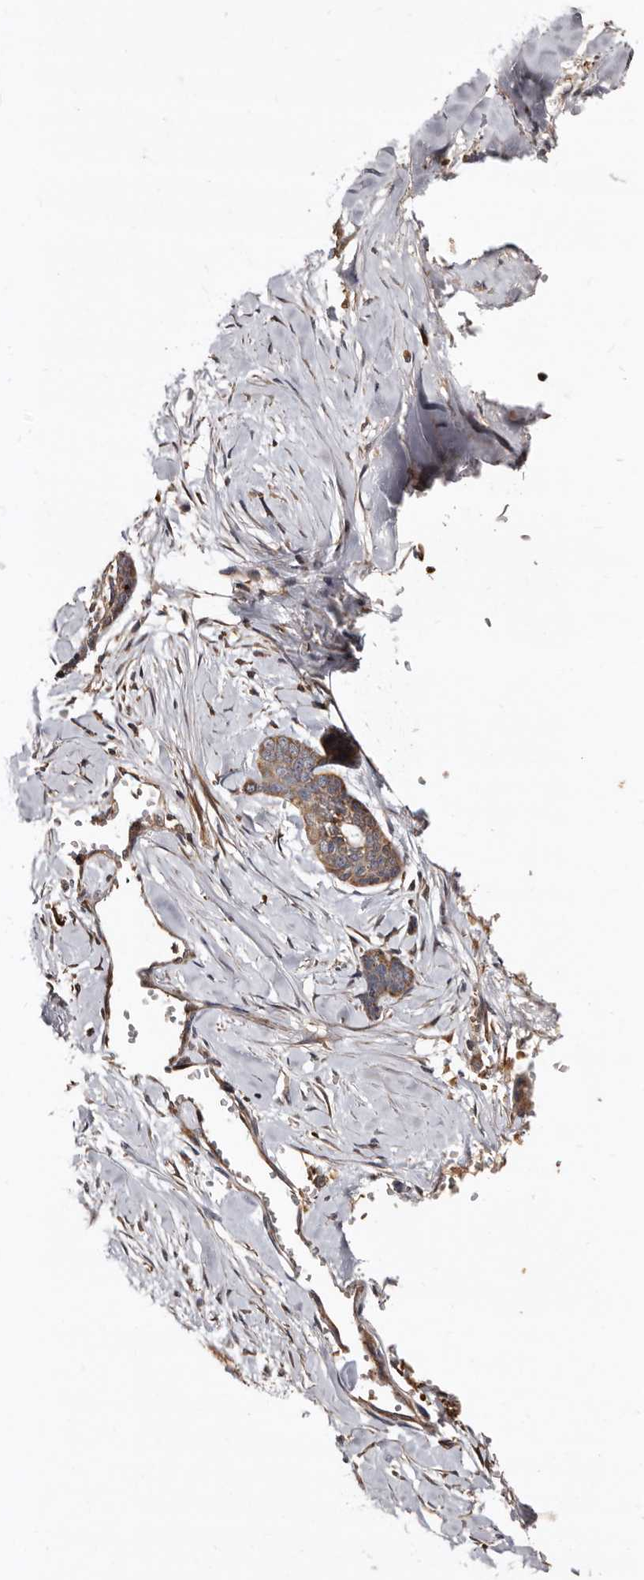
{"staining": {"intensity": "moderate", "quantity": ">75%", "location": "cytoplasmic/membranous"}, "tissue": "skin cancer", "cell_type": "Tumor cells", "image_type": "cancer", "snomed": [{"axis": "morphology", "description": "Basal cell carcinoma"}, {"axis": "topography", "description": "Skin"}], "caption": "Moderate cytoplasmic/membranous staining for a protein is identified in approximately >75% of tumor cells of basal cell carcinoma (skin) using immunohistochemistry.", "gene": "BAX", "patient": {"sex": "female", "age": 64}}